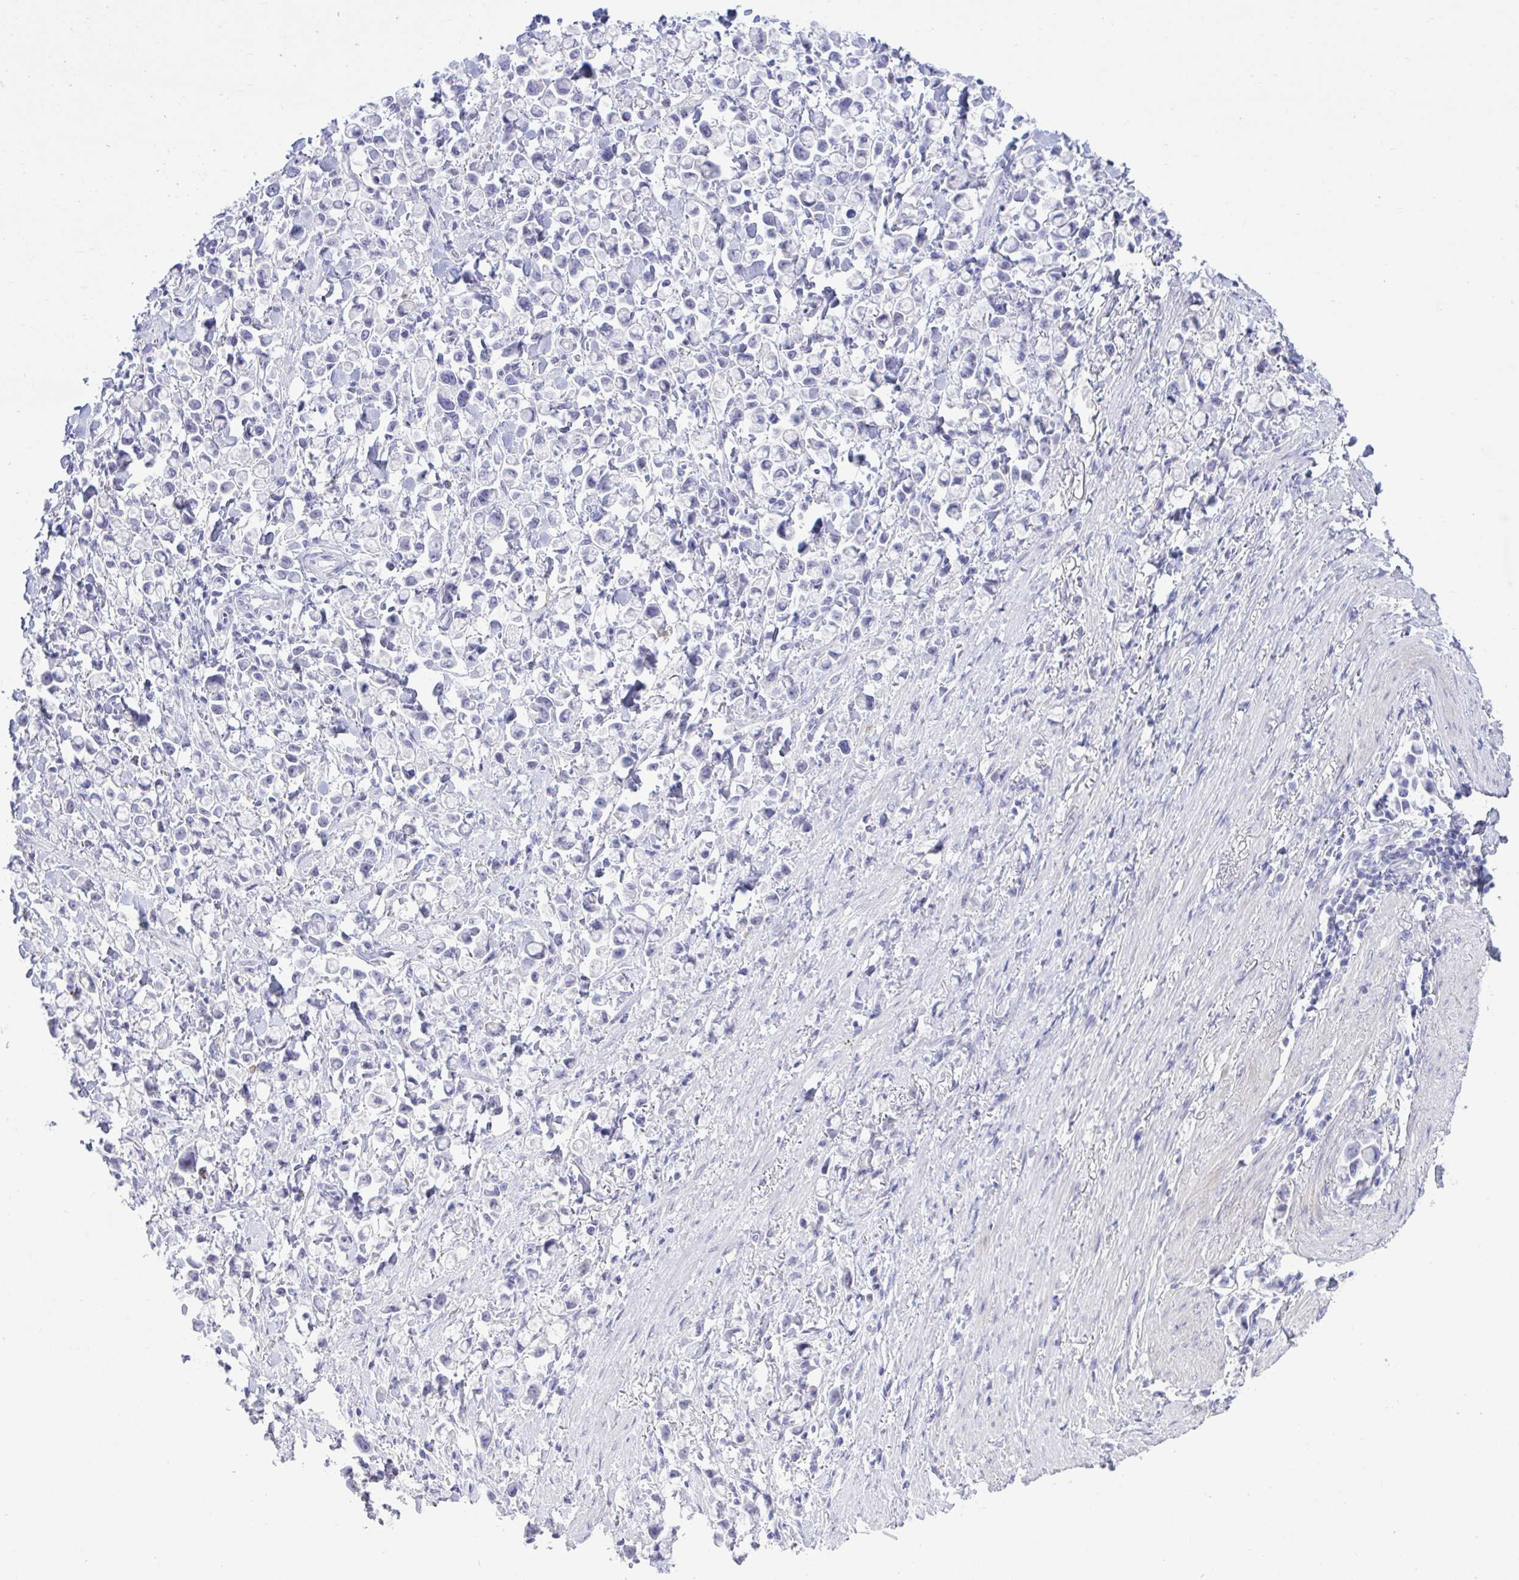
{"staining": {"intensity": "negative", "quantity": "none", "location": "none"}, "tissue": "stomach cancer", "cell_type": "Tumor cells", "image_type": "cancer", "snomed": [{"axis": "morphology", "description": "Adenocarcinoma, NOS"}, {"axis": "topography", "description": "Stomach"}], "caption": "A micrograph of adenocarcinoma (stomach) stained for a protein reveals no brown staining in tumor cells.", "gene": "MED9", "patient": {"sex": "female", "age": 81}}